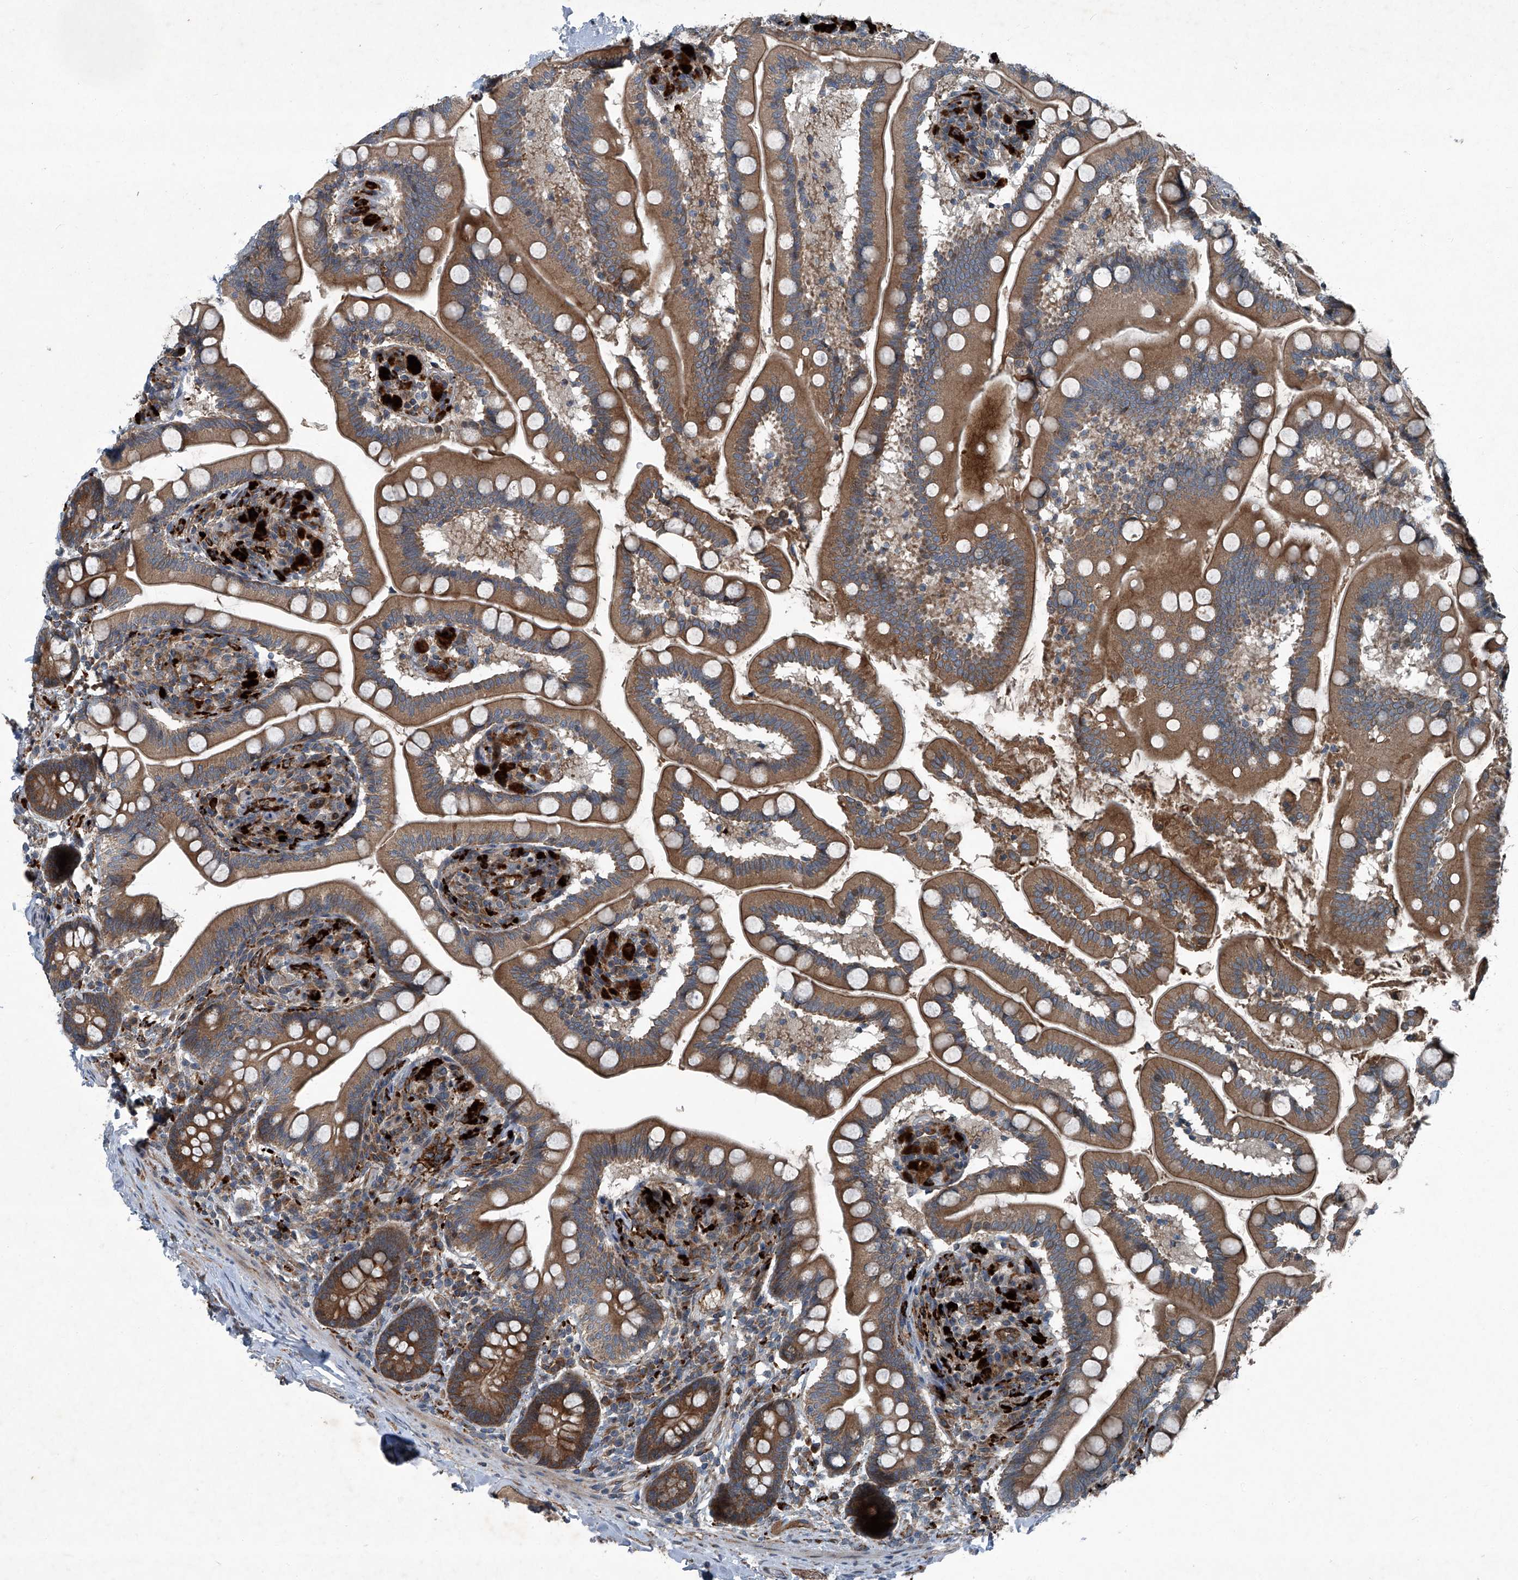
{"staining": {"intensity": "moderate", "quantity": ">75%", "location": "cytoplasmic/membranous"}, "tissue": "small intestine", "cell_type": "Glandular cells", "image_type": "normal", "snomed": [{"axis": "morphology", "description": "Normal tissue, NOS"}, {"axis": "topography", "description": "Small intestine"}], "caption": "IHC micrograph of benign small intestine: human small intestine stained using IHC demonstrates medium levels of moderate protein expression localized specifically in the cytoplasmic/membranous of glandular cells, appearing as a cytoplasmic/membranous brown color.", "gene": "SENP2", "patient": {"sex": "female", "age": 64}}